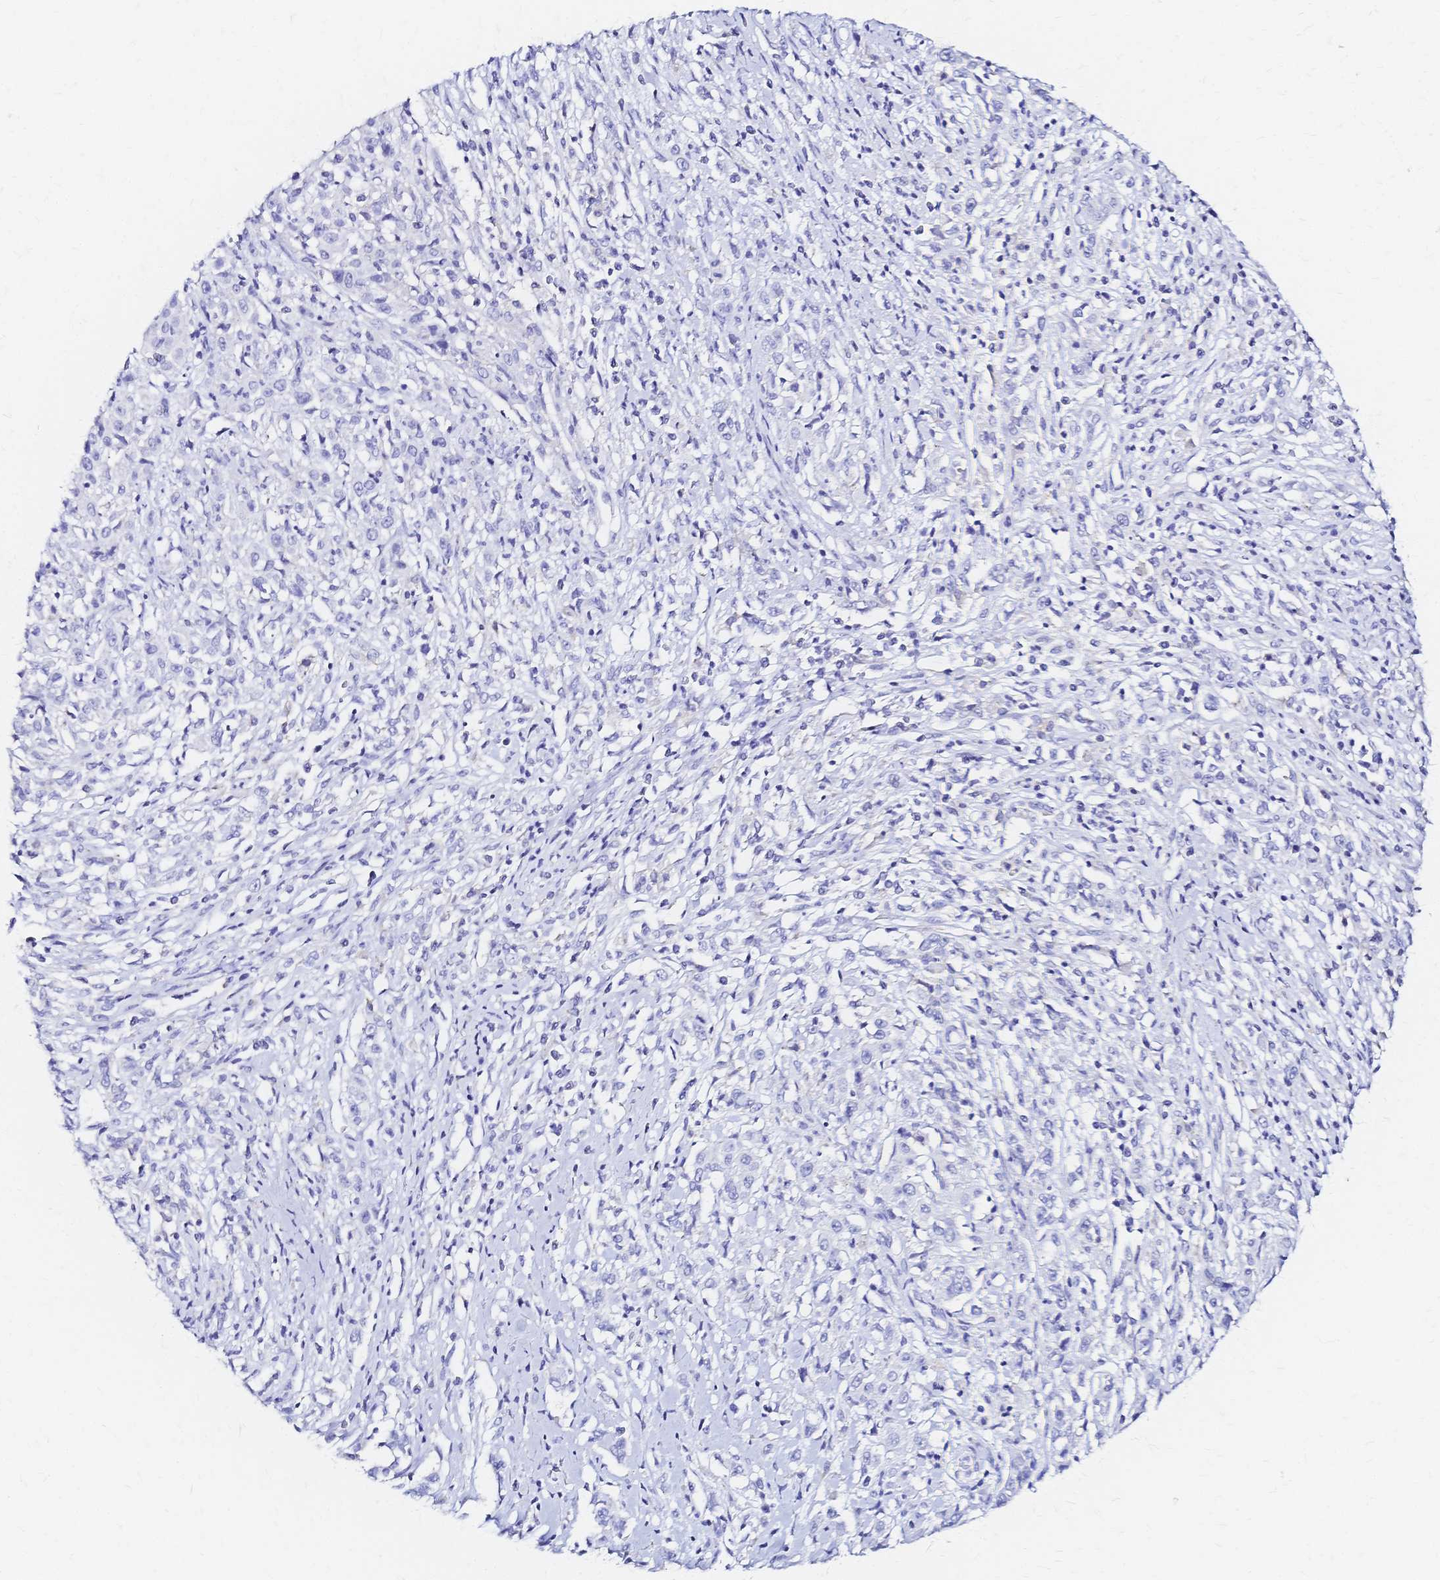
{"staining": {"intensity": "negative", "quantity": "none", "location": "none"}, "tissue": "cervical cancer", "cell_type": "Tumor cells", "image_type": "cancer", "snomed": [{"axis": "morphology", "description": "Adenocarcinoma, NOS"}, {"axis": "topography", "description": "Cervix"}], "caption": "The image exhibits no staining of tumor cells in cervical adenocarcinoma.", "gene": "SLC5A1", "patient": {"sex": "female", "age": 40}}